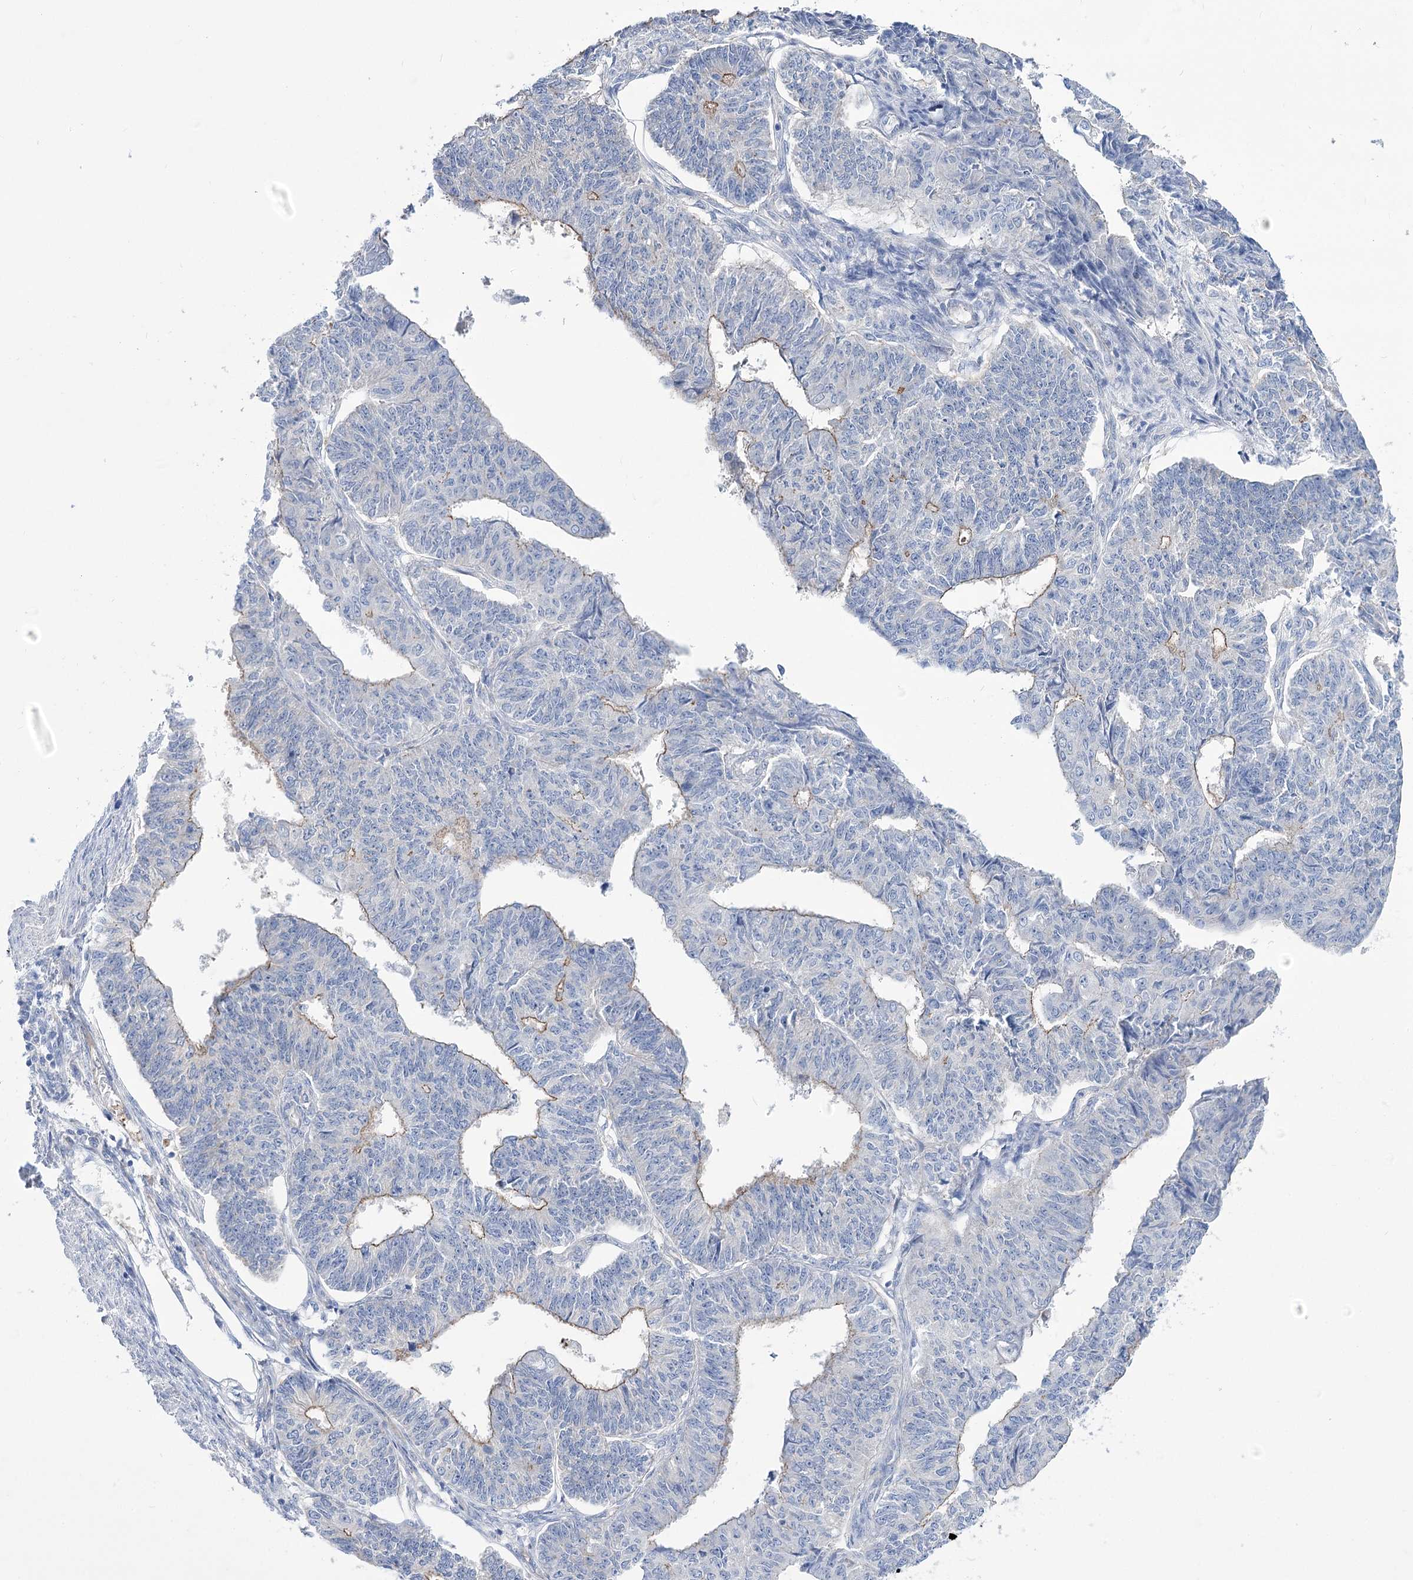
{"staining": {"intensity": "weak", "quantity": "25%-75%", "location": "cytoplasmic/membranous"}, "tissue": "endometrial cancer", "cell_type": "Tumor cells", "image_type": "cancer", "snomed": [{"axis": "morphology", "description": "Adenocarcinoma, NOS"}, {"axis": "topography", "description": "Endometrium"}], "caption": "A photomicrograph of human endometrial cancer (adenocarcinoma) stained for a protein displays weak cytoplasmic/membranous brown staining in tumor cells.", "gene": "LRRC34", "patient": {"sex": "female", "age": 32}}